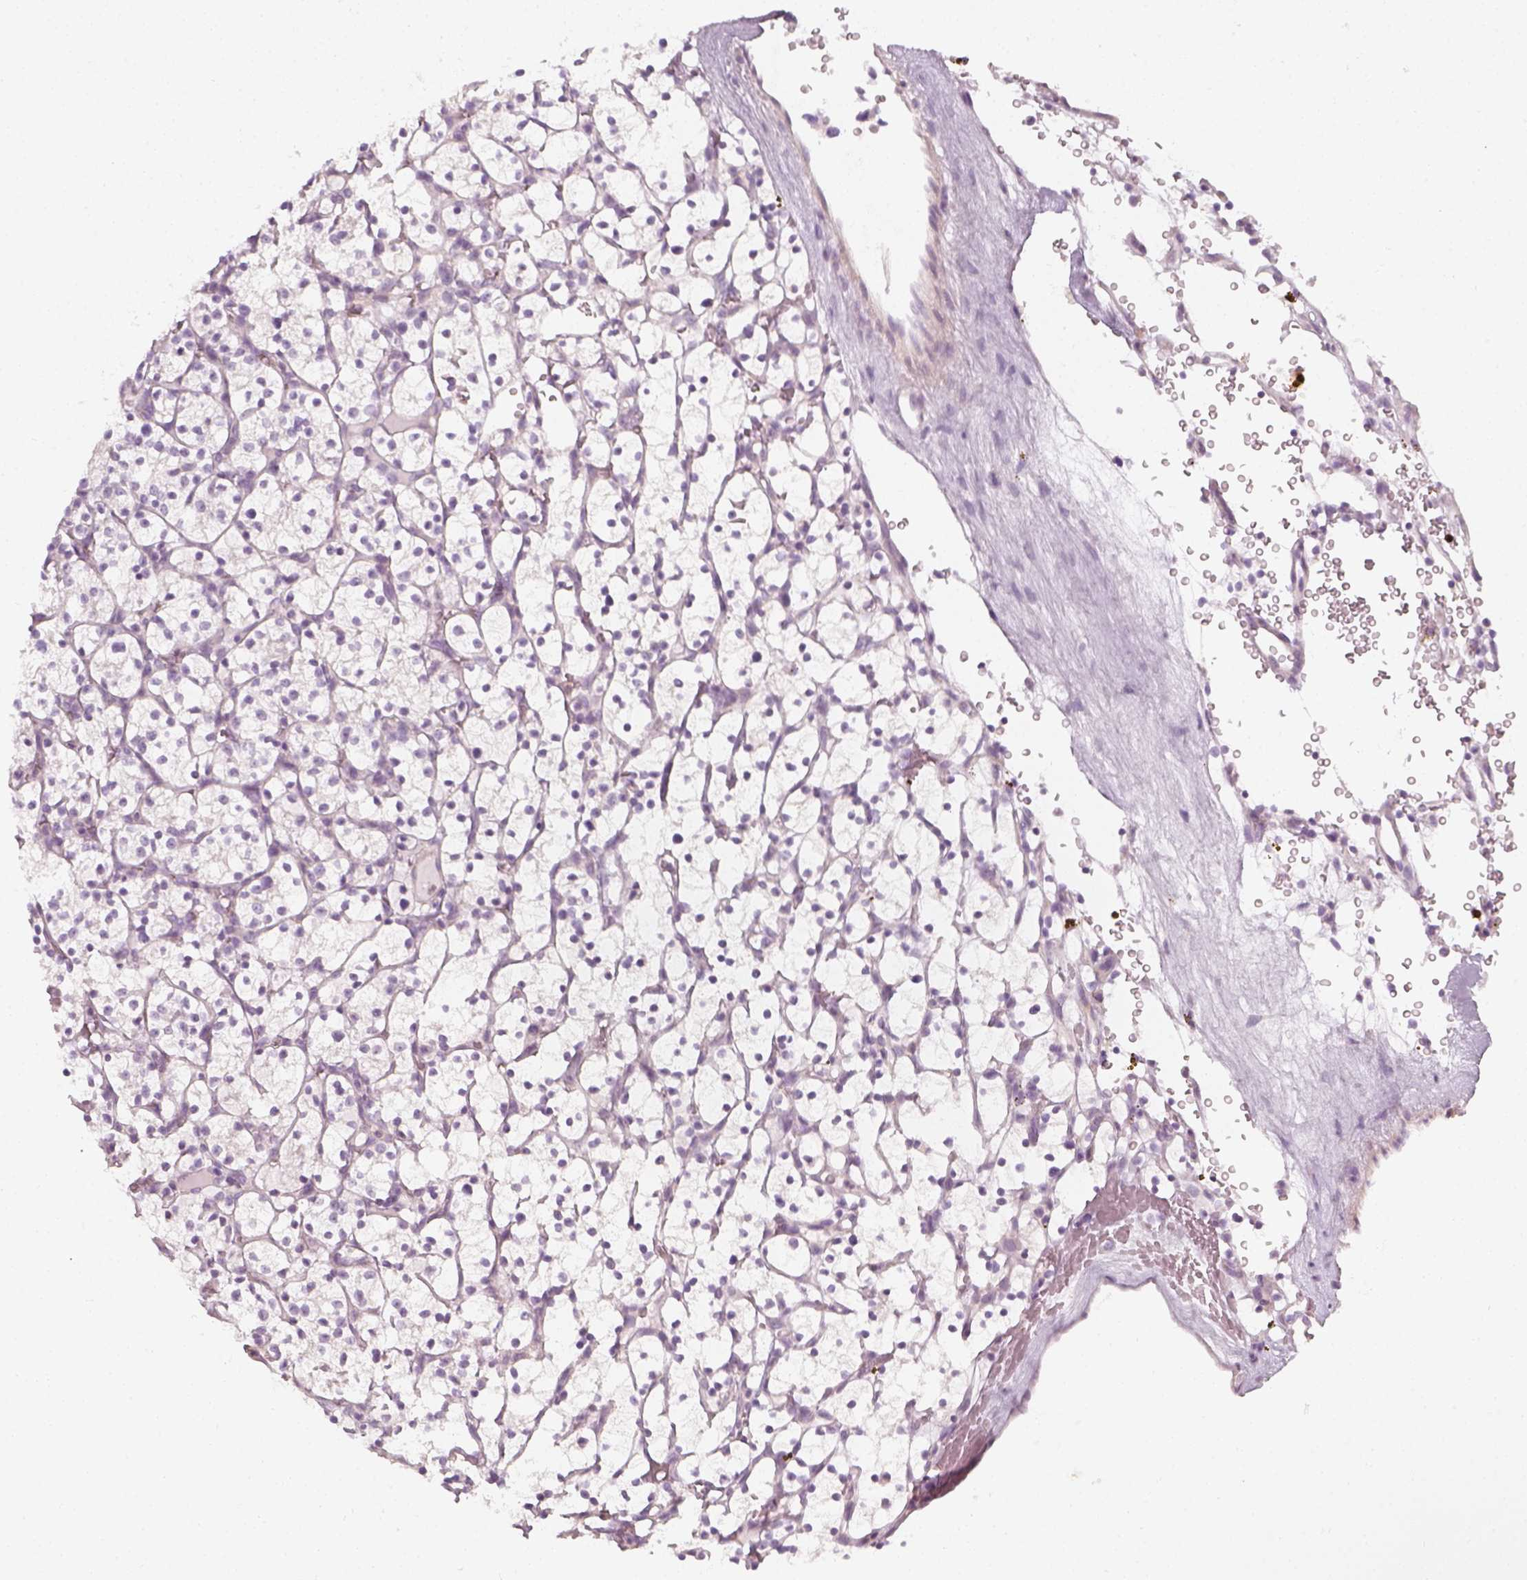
{"staining": {"intensity": "negative", "quantity": "none", "location": "none"}, "tissue": "renal cancer", "cell_type": "Tumor cells", "image_type": "cancer", "snomed": [{"axis": "morphology", "description": "Adenocarcinoma, NOS"}, {"axis": "topography", "description": "Kidney"}], "caption": "A high-resolution photomicrograph shows immunohistochemistry (IHC) staining of renal adenocarcinoma, which demonstrates no significant positivity in tumor cells.", "gene": "PRAME", "patient": {"sex": "female", "age": 64}}